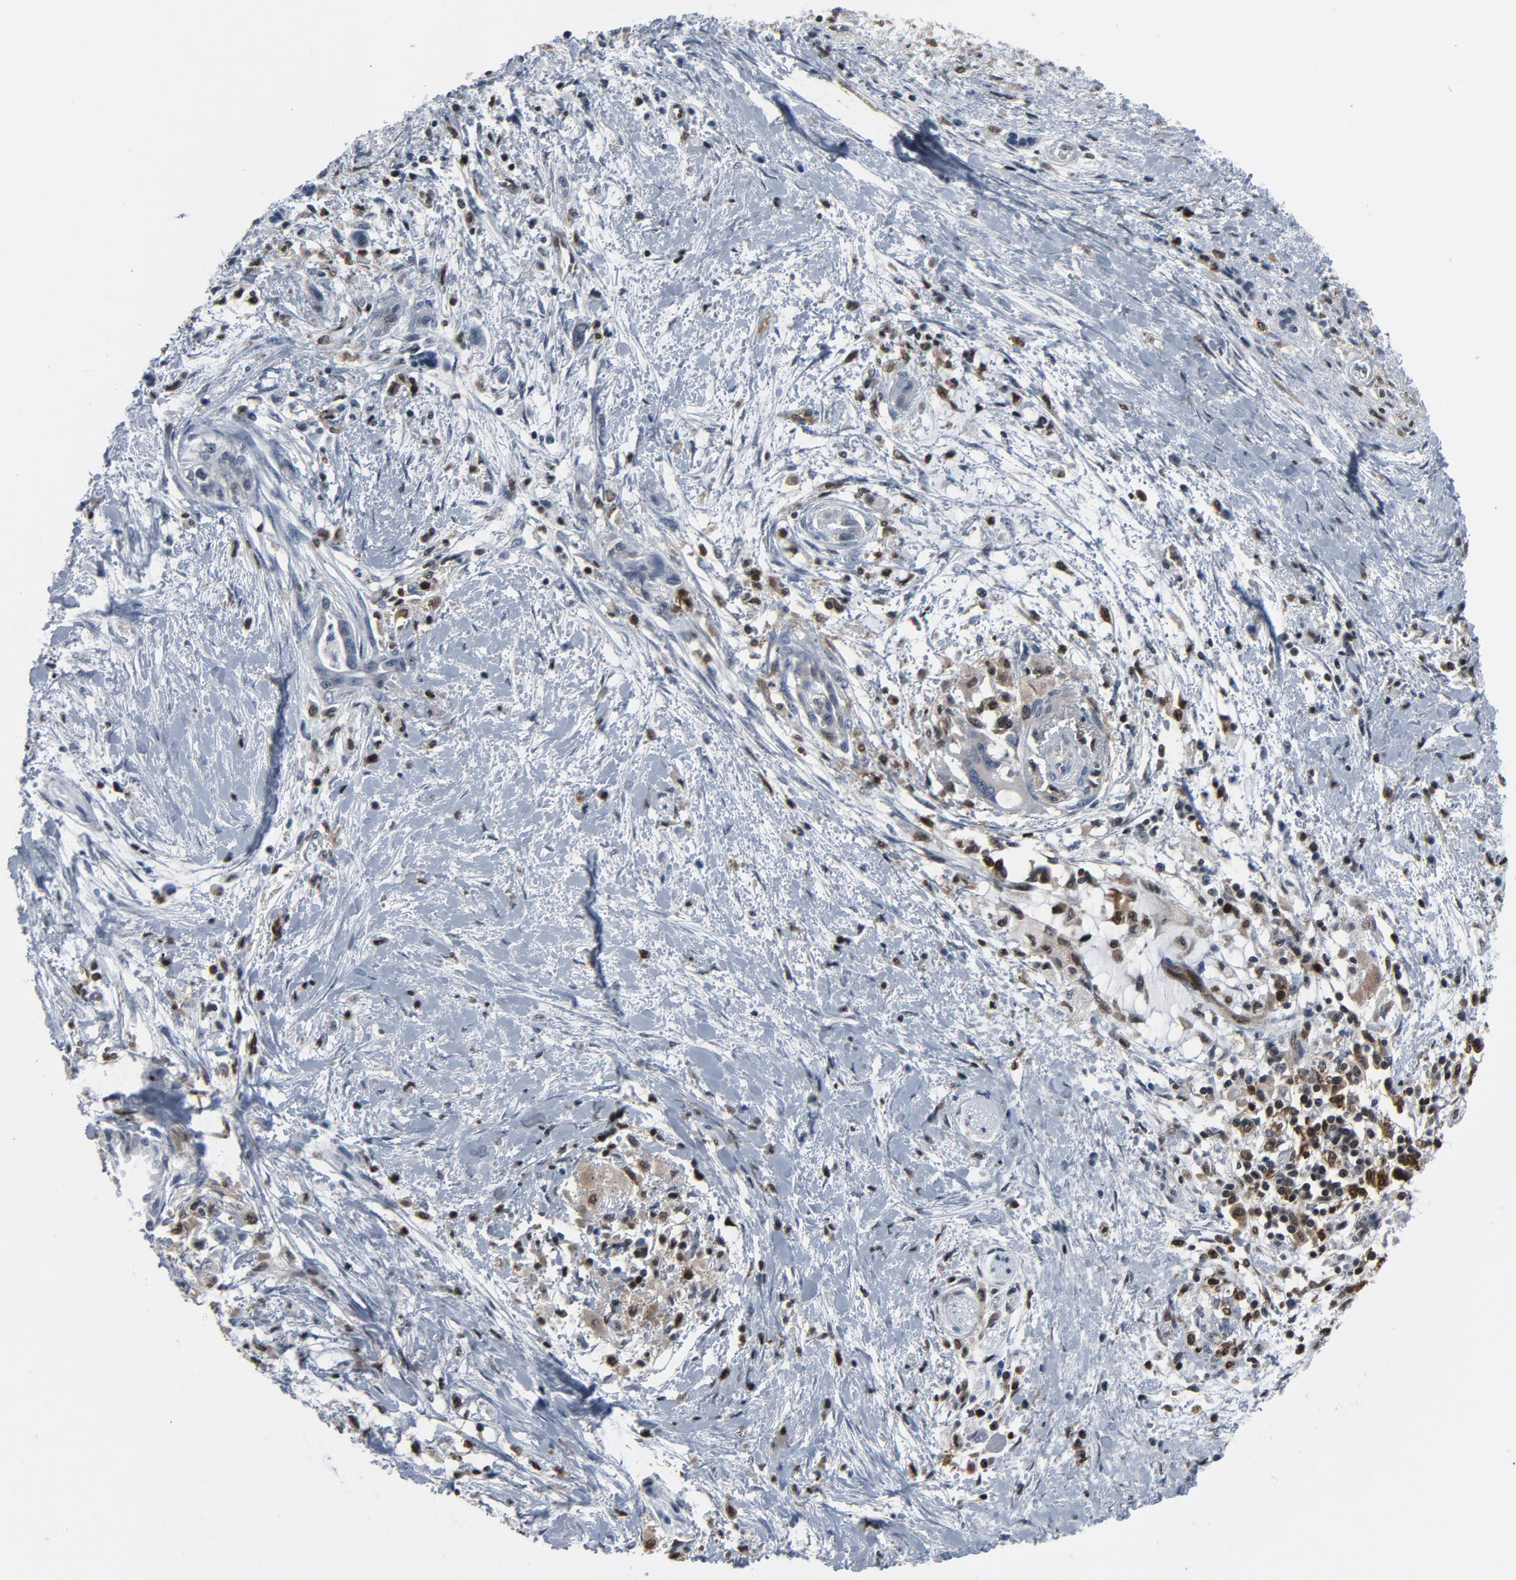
{"staining": {"intensity": "negative", "quantity": "none", "location": "none"}, "tissue": "pancreatic cancer", "cell_type": "Tumor cells", "image_type": "cancer", "snomed": [{"axis": "morphology", "description": "Adenocarcinoma, NOS"}, {"axis": "topography", "description": "Pancreas"}], "caption": "High power microscopy image of an immunohistochemistry micrograph of pancreatic cancer (adenocarcinoma), revealing no significant positivity in tumor cells.", "gene": "STAT5A", "patient": {"sex": "female", "age": 64}}